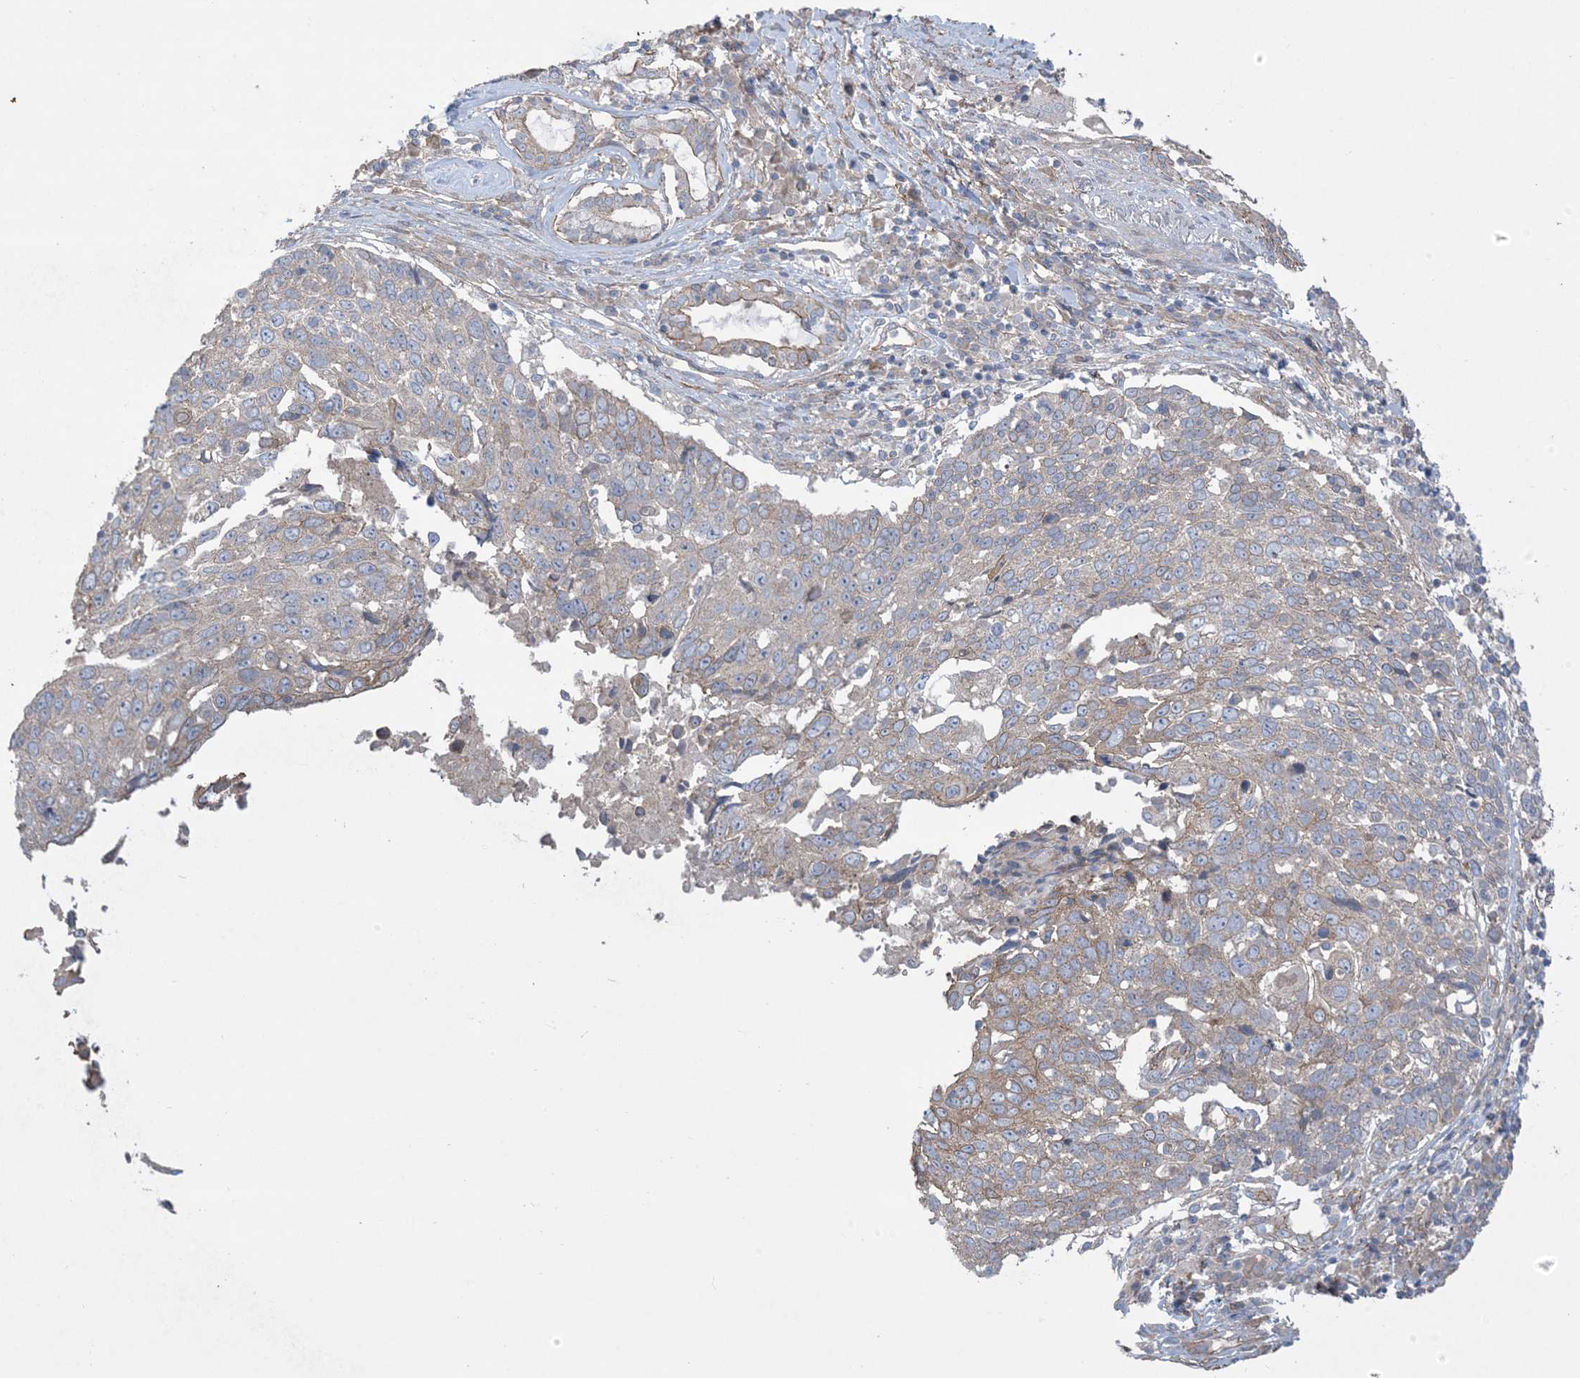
{"staining": {"intensity": "weak", "quantity": "<25%", "location": "cytoplasmic/membranous"}, "tissue": "lung cancer", "cell_type": "Tumor cells", "image_type": "cancer", "snomed": [{"axis": "morphology", "description": "Squamous cell carcinoma, NOS"}, {"axis": "topography", "description": "Lung"}], "caption": "Immunohistochemistry (IHC) histopathology image of neoplastic tissue: squamous cell carcinoma (lung) stained with DAB exhibits no significant protein staining in tumor cells.", "gene": "CCNY", "patient": {"sex": "male", "age": 66}}